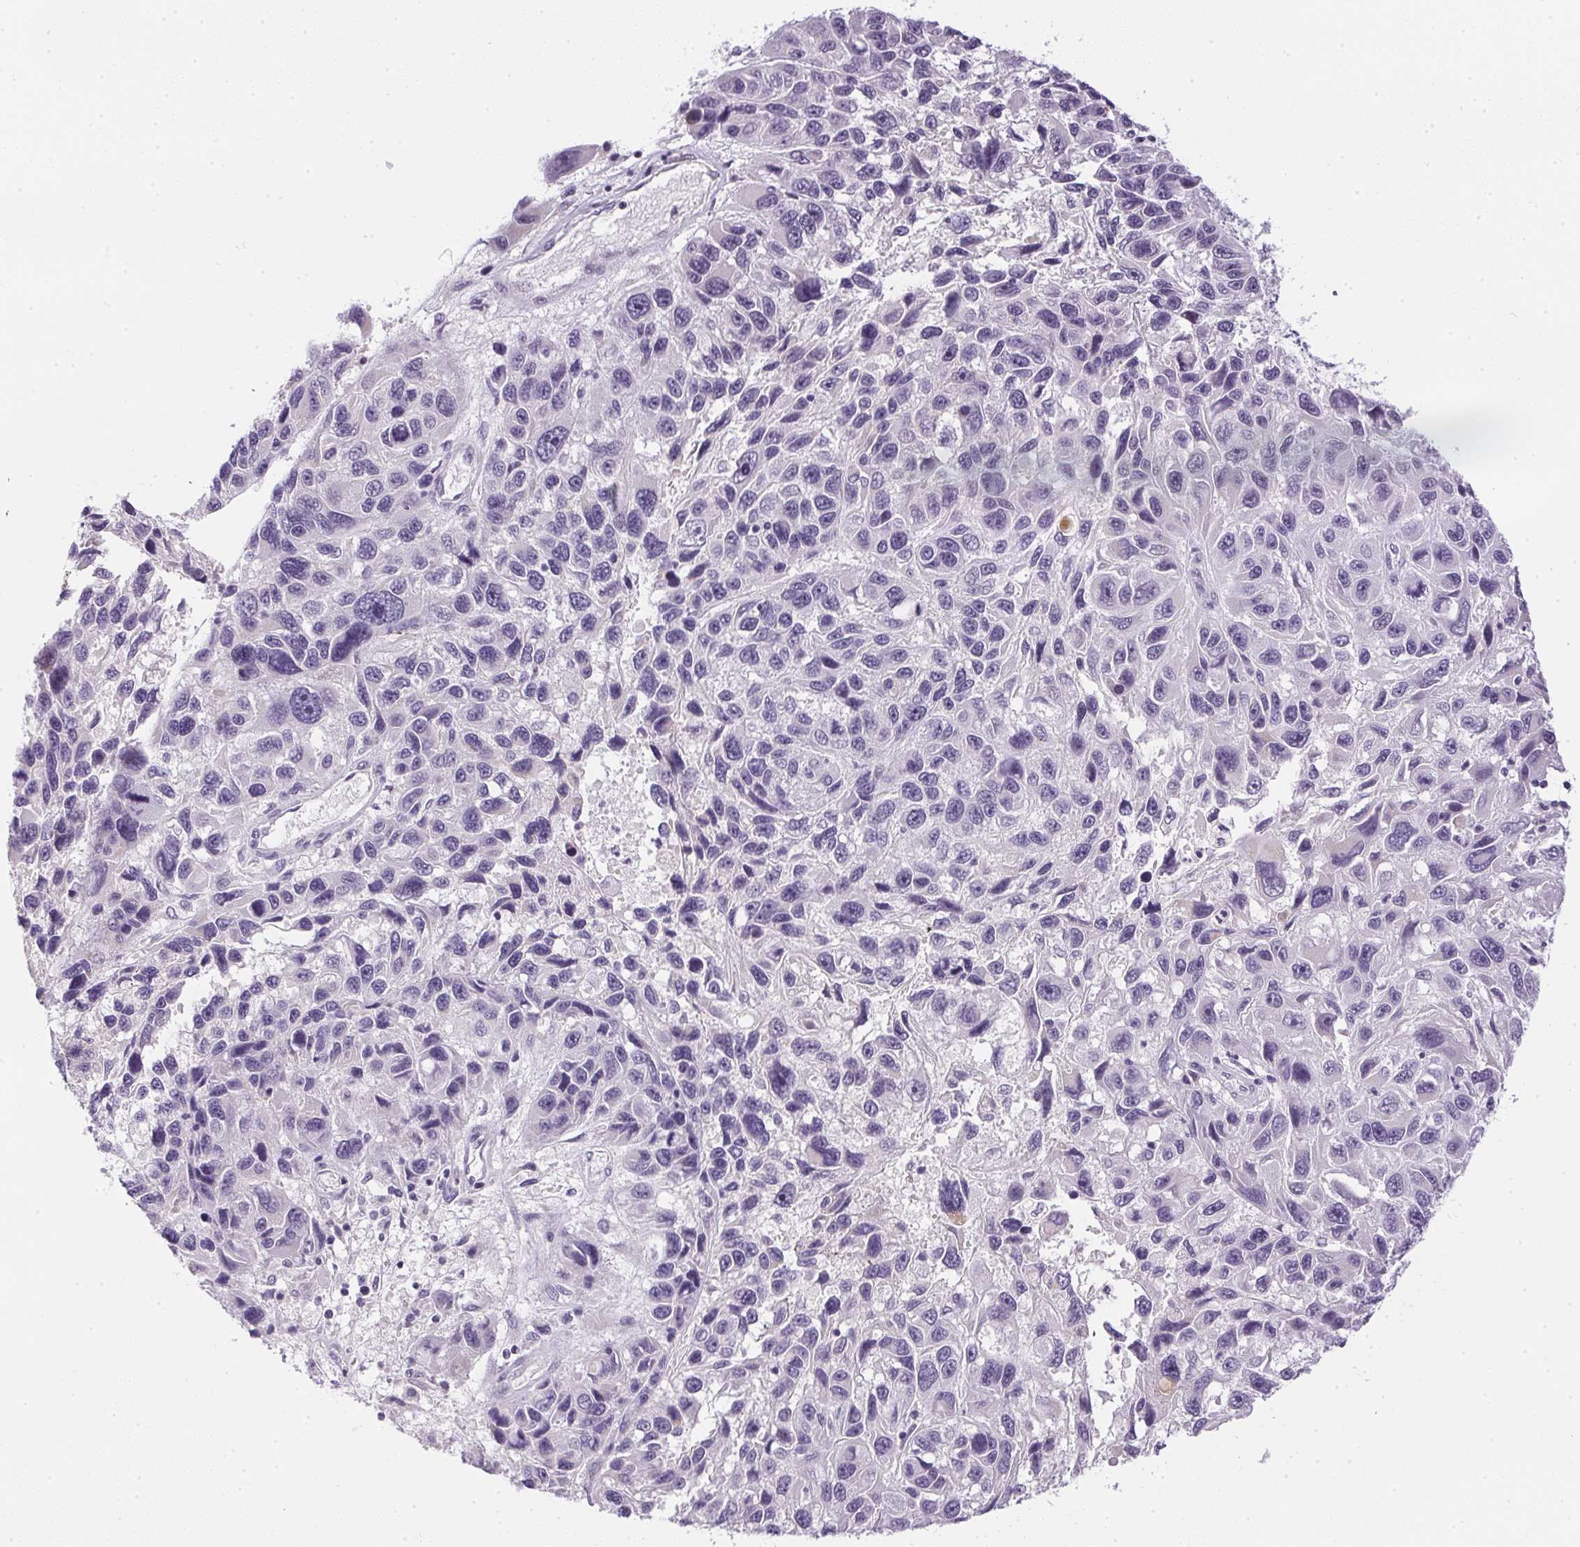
{"staining": {"intensity": "negative", "quantity": "none", "location": "none"}, "tissue": "melanoma", "cell_type": "Tumor cells", "image_type": "cancer", "snomed": [{"axis": "morphology", "description": "Malignant melanoma, NOS"}, {"axis": "topography", "description": "Skin"}], "caption": "Immunohistochemistry (IHC) of melanoma displays no positivity in tumor cells. The staining was performed using DAB to visualize the protein expression in brown, while the nuclei were stained in blue with hematoxylin (Magnification: 20x).", "gene": "GSDMC", "patient": {"sex": "male", "age": 53}}